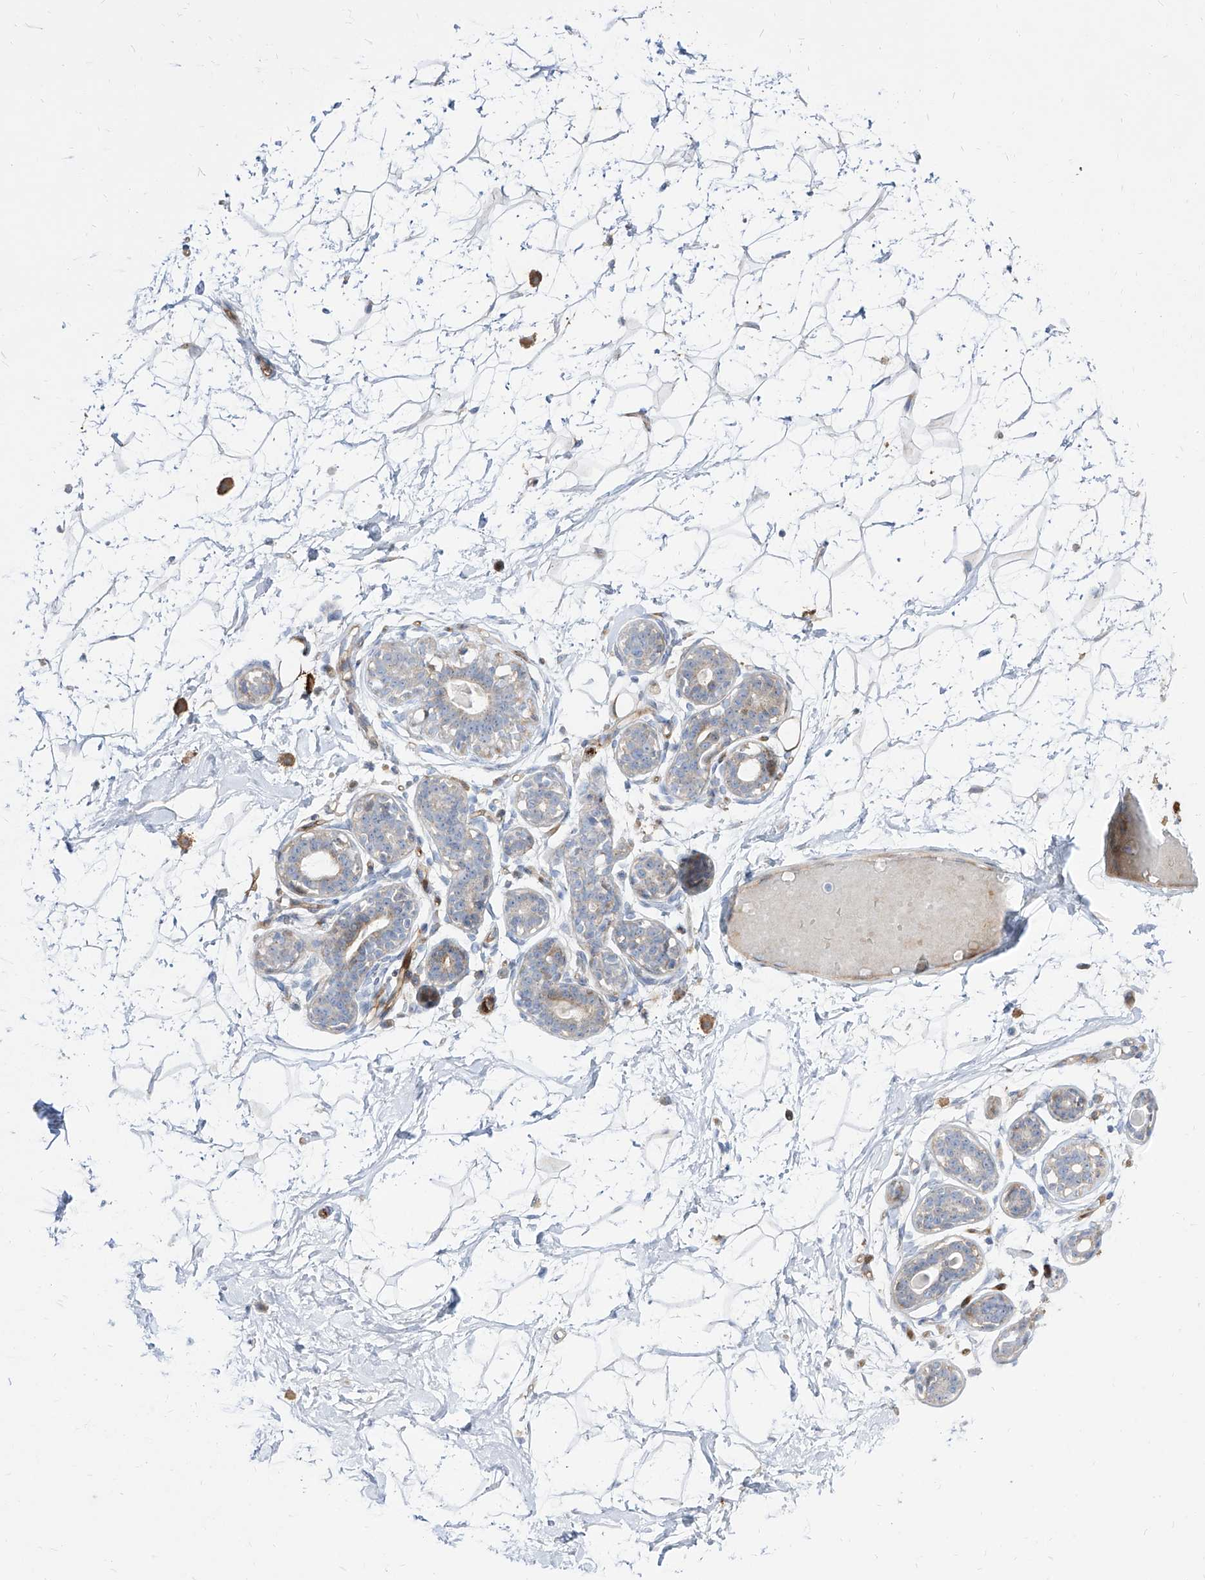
{"staining": {"intensity": "negative", "quantity": "none", "location": "none"}, "tissue": "breast", "cell_type": "Adipocytes", "image_type": "normal", "snomed": [{"axis": "morphology", "description": "Normal tissue, NOS"}, {"axis": "morphology", "description": "Adenoma, NOS"}, {"axis": "topography", "description": "Breast"}], "caption": "Immunohistochemical staining of unremarkable human breast displays no significant positivity in adipocytes.", "gene": "KYNU", "patient": {"sex": "female", "age": 23}}